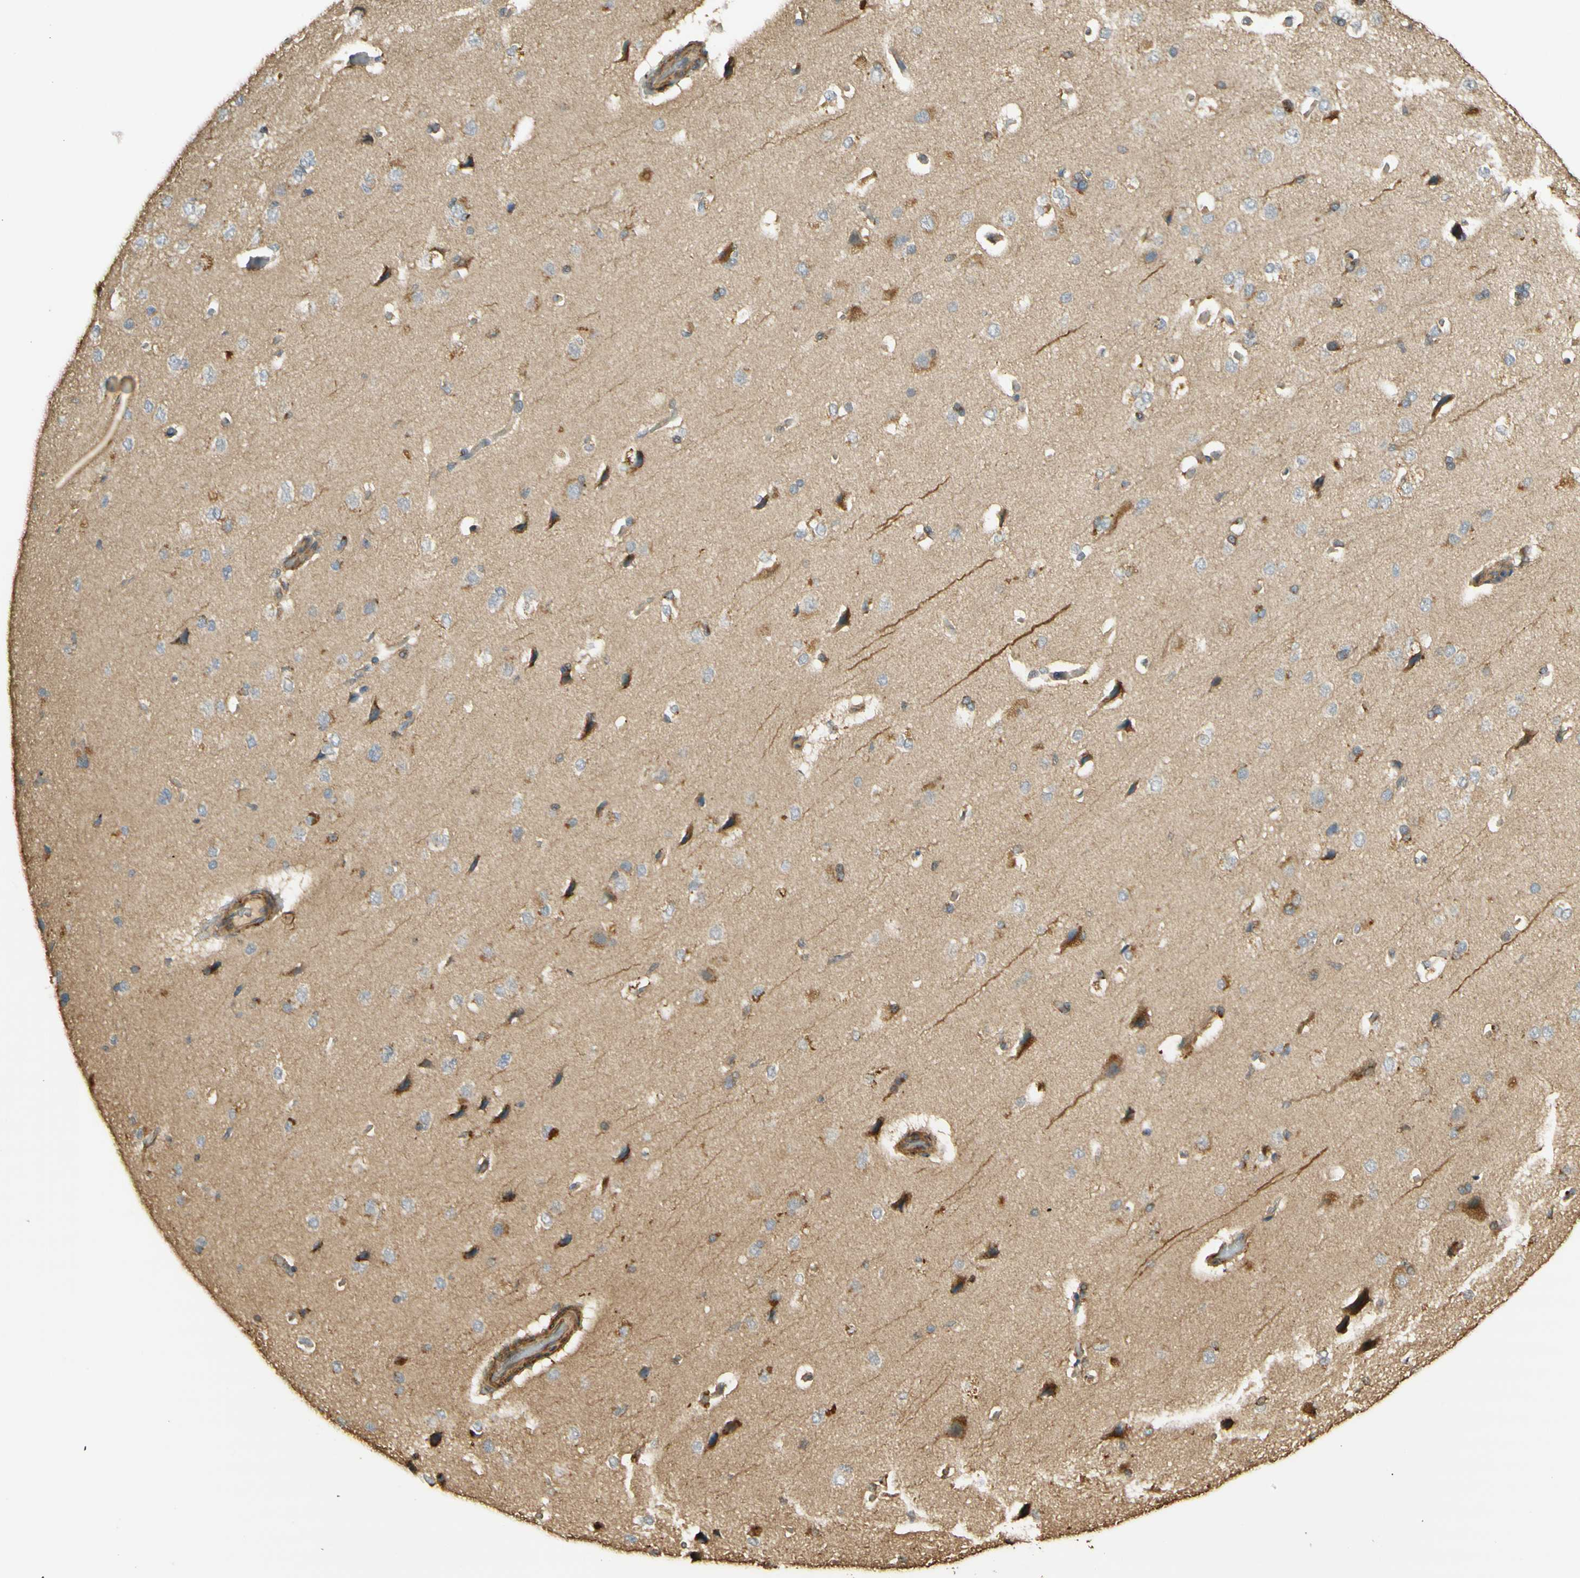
{"staining": {"intensity": "weak", "quantity": "25%-75%", "location": "cytoplasmic/membranous"}, "tissue": "cerebral cortex", "cell_type": "Endothelial cells", "image_type": "normal", "snomed": [{"axis": "morphology", "description": "Normal tissue, NOS"}, {"axis": "topography", "description": "Cerebral cortex"}], "caption": "Endothelial cells reveal weak cytoplasmic/membranous positivity in about 25%-75% of cells in unremarkable cerebral cortex.", "gene": "AGER", "patient": {"sex": "male", "age": 62}}